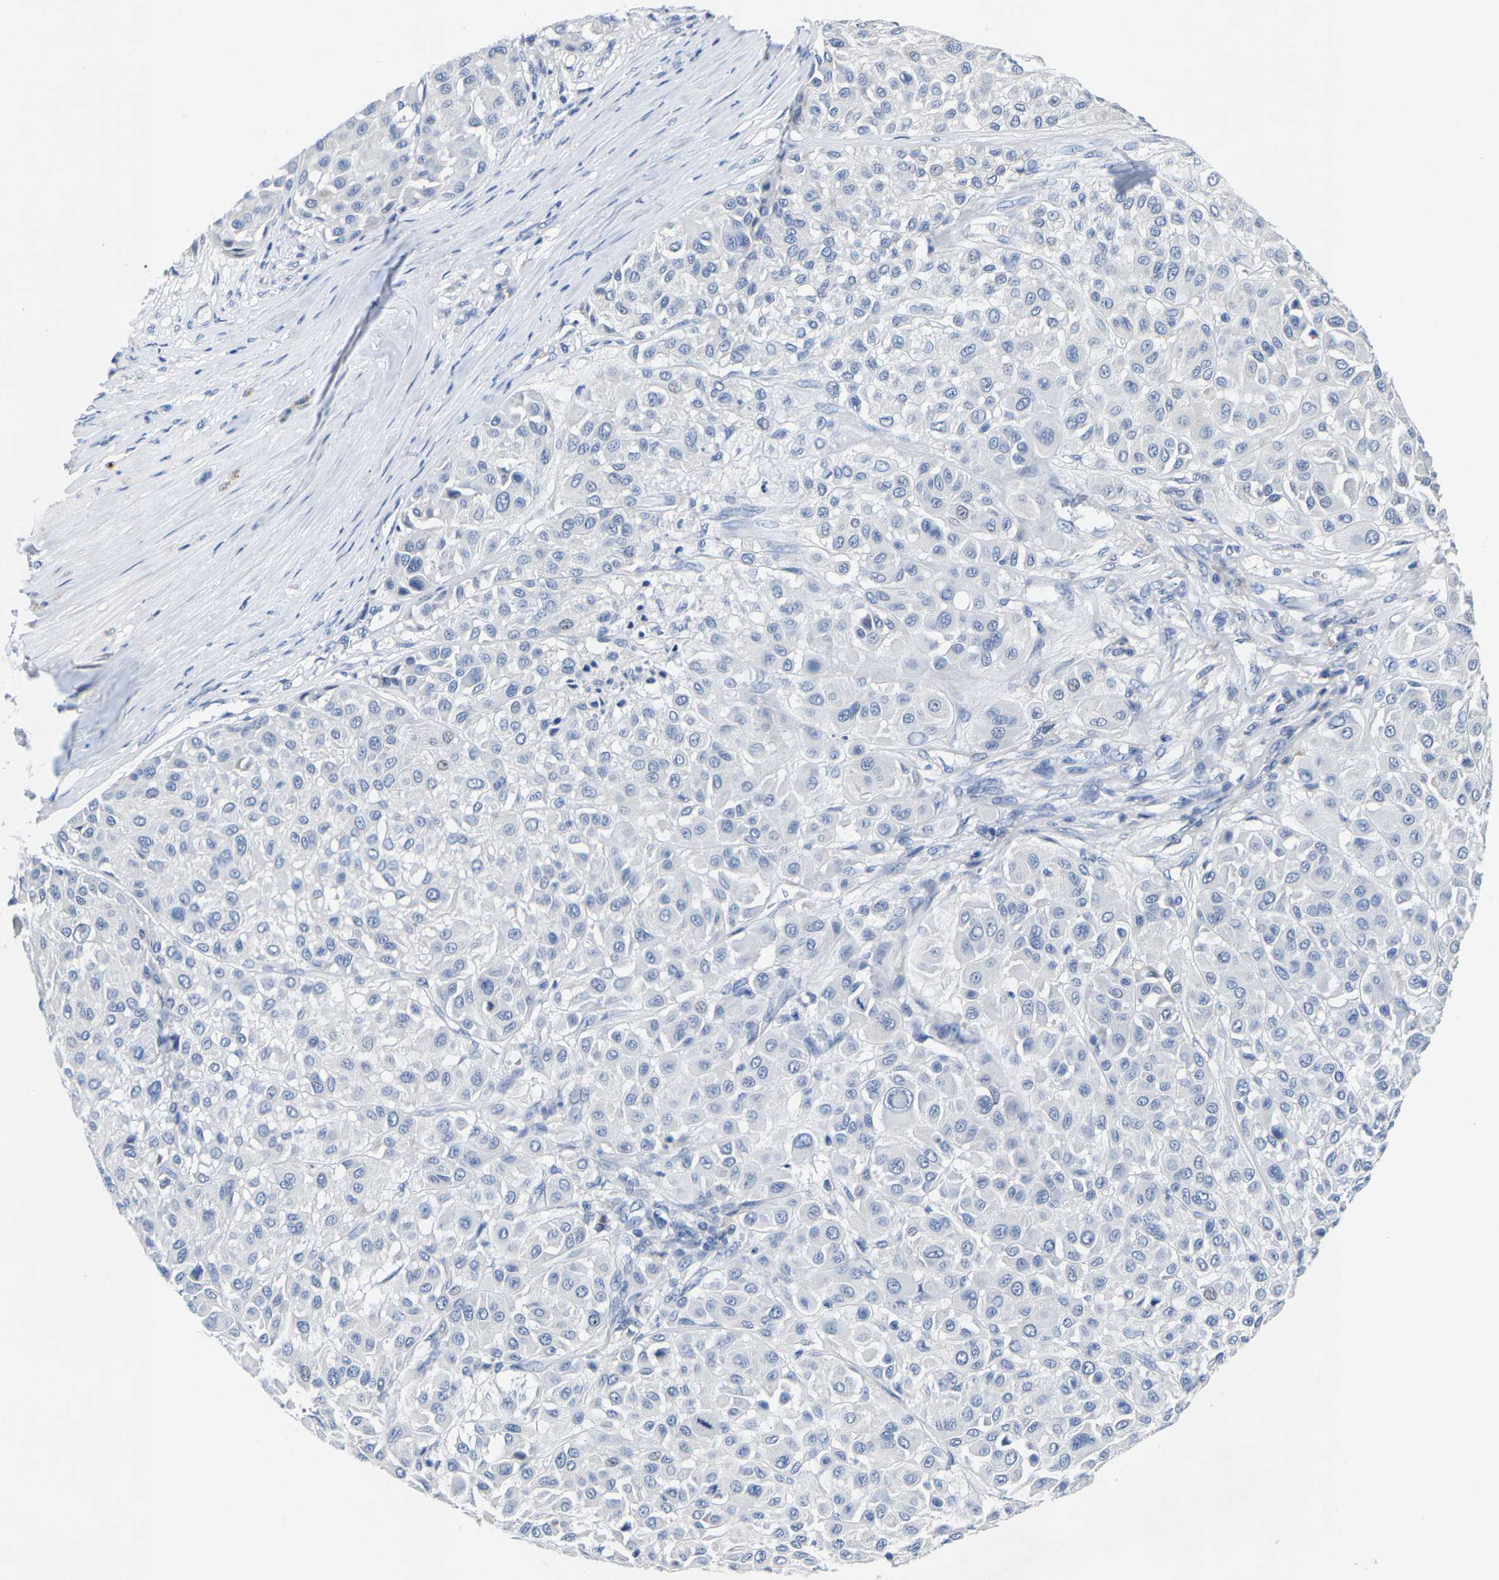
{"staining": {"intensity": "negative", "quantity": "none", "location": "none"}, "tissue": "melanoma", "cell_type": "Tumor cells", "image_type": "cancer", "snomed": [{"axis": "morphology", "description": "Malignant melanoma, Metastatic site"}, {"axis": "topography", "description": "Soft tissue"}], "caption": "Immunohistochemistry (IHC) histopathology image of neoplastic tissue: human malignant melanoma (metastatic site) stained with DAB (3,3'-diaminobenzidine) reveals no significant protein expression in tumor cells.", "gene": "KLHL1", "patient": {"sex": "male", "age": 41}}